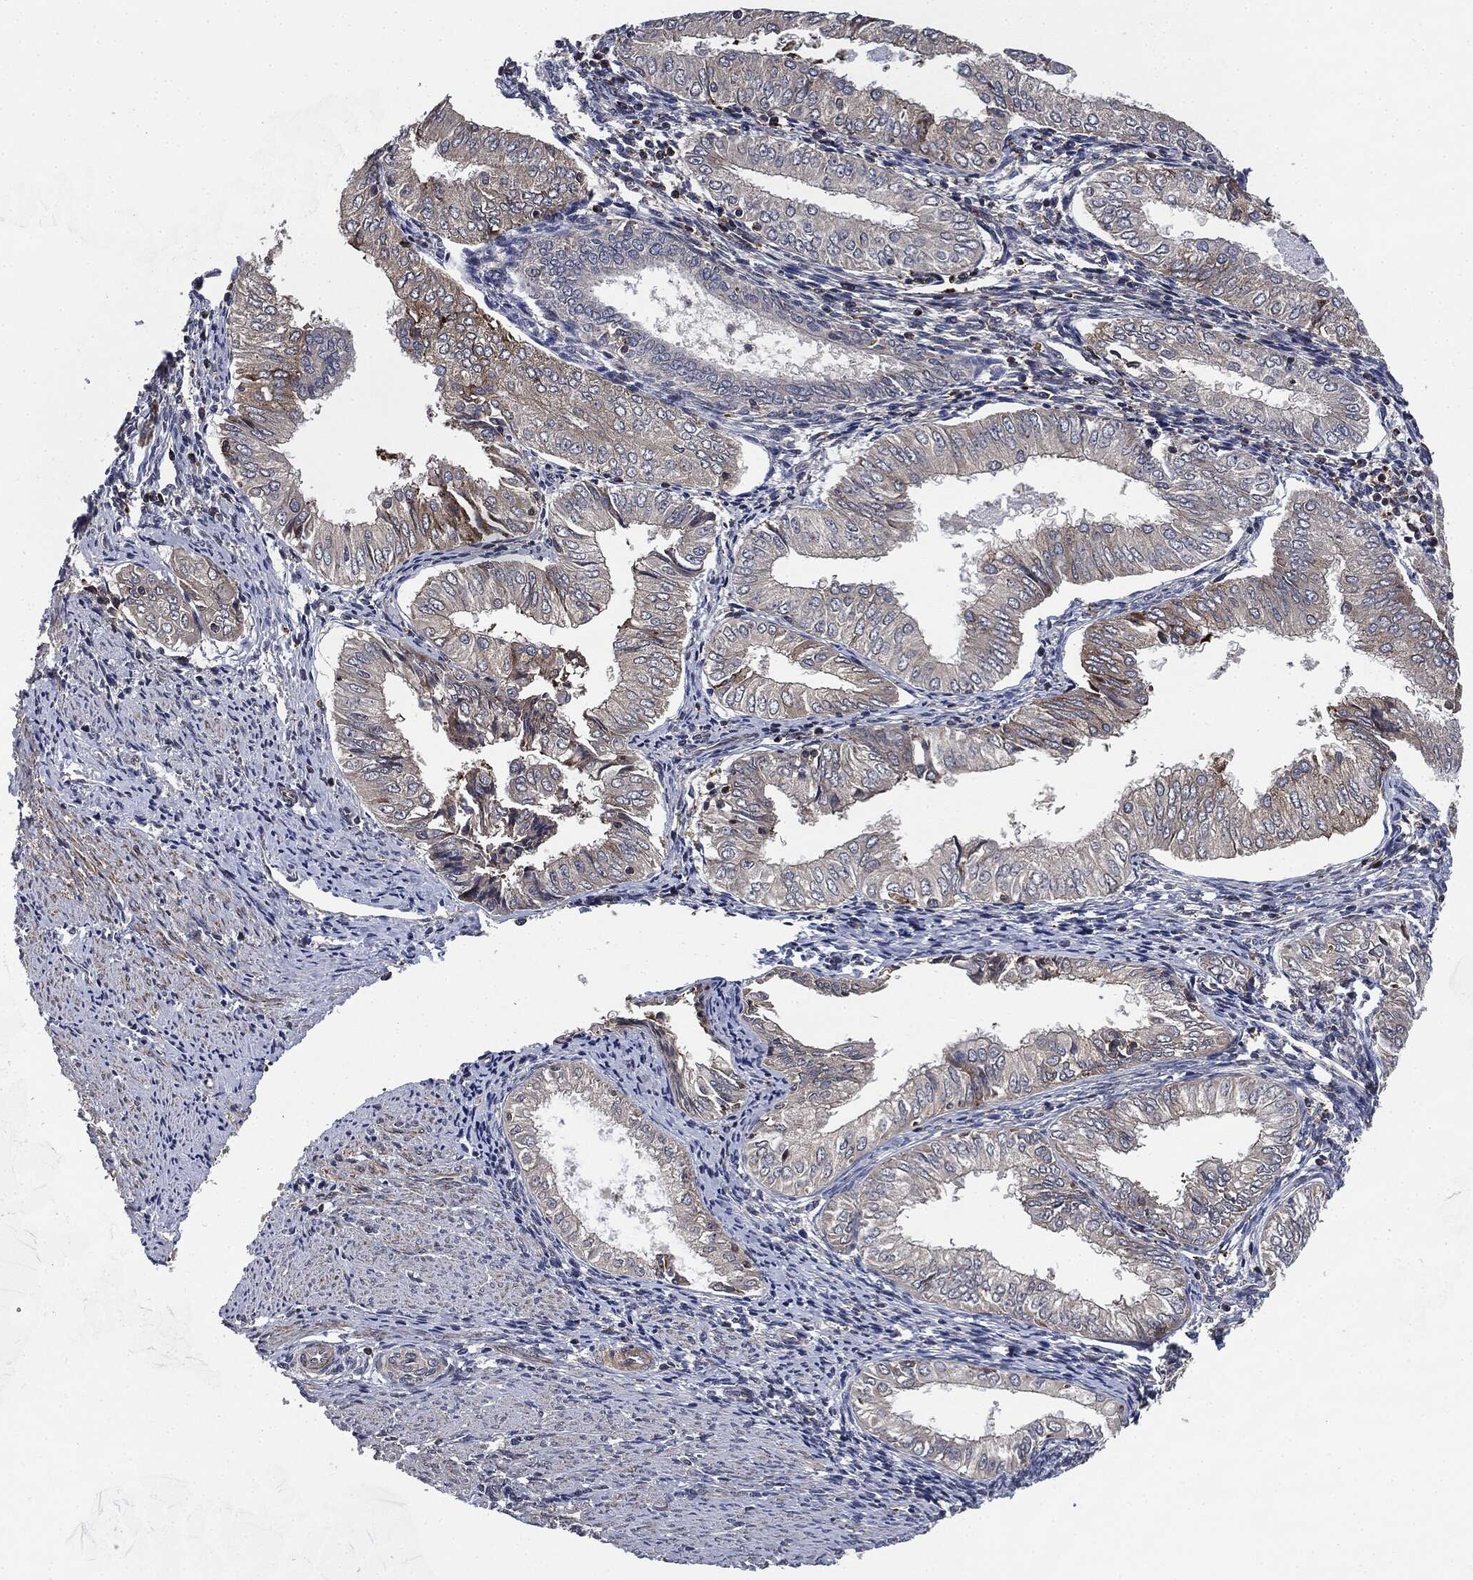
{"staining": {"intensity": "negative", "quantity": "none", "location": "none"}, "tissue": "endometrial cancer", "cell_type": "Tumor cells", "image_type": "cancer", "snomed": [{"axis": "morphology", "description": "Adenocarcinoma, NOS"}, {"axis": "topography", "description": "Endometrium"}], "caption": "Immunohistochemical staining of endometrial cancer (adenocarcinoma) displays no significant positivity in tumor cells. The staining was performed using DAB (3,3'-diaminobenzidine) to visualize the protein expression in brown, while the nuclei were stained in blue with hematoxylin (Magnification: 20x).", "gene": "UBR1", "patient": {"sex": "female", "age": 53}}